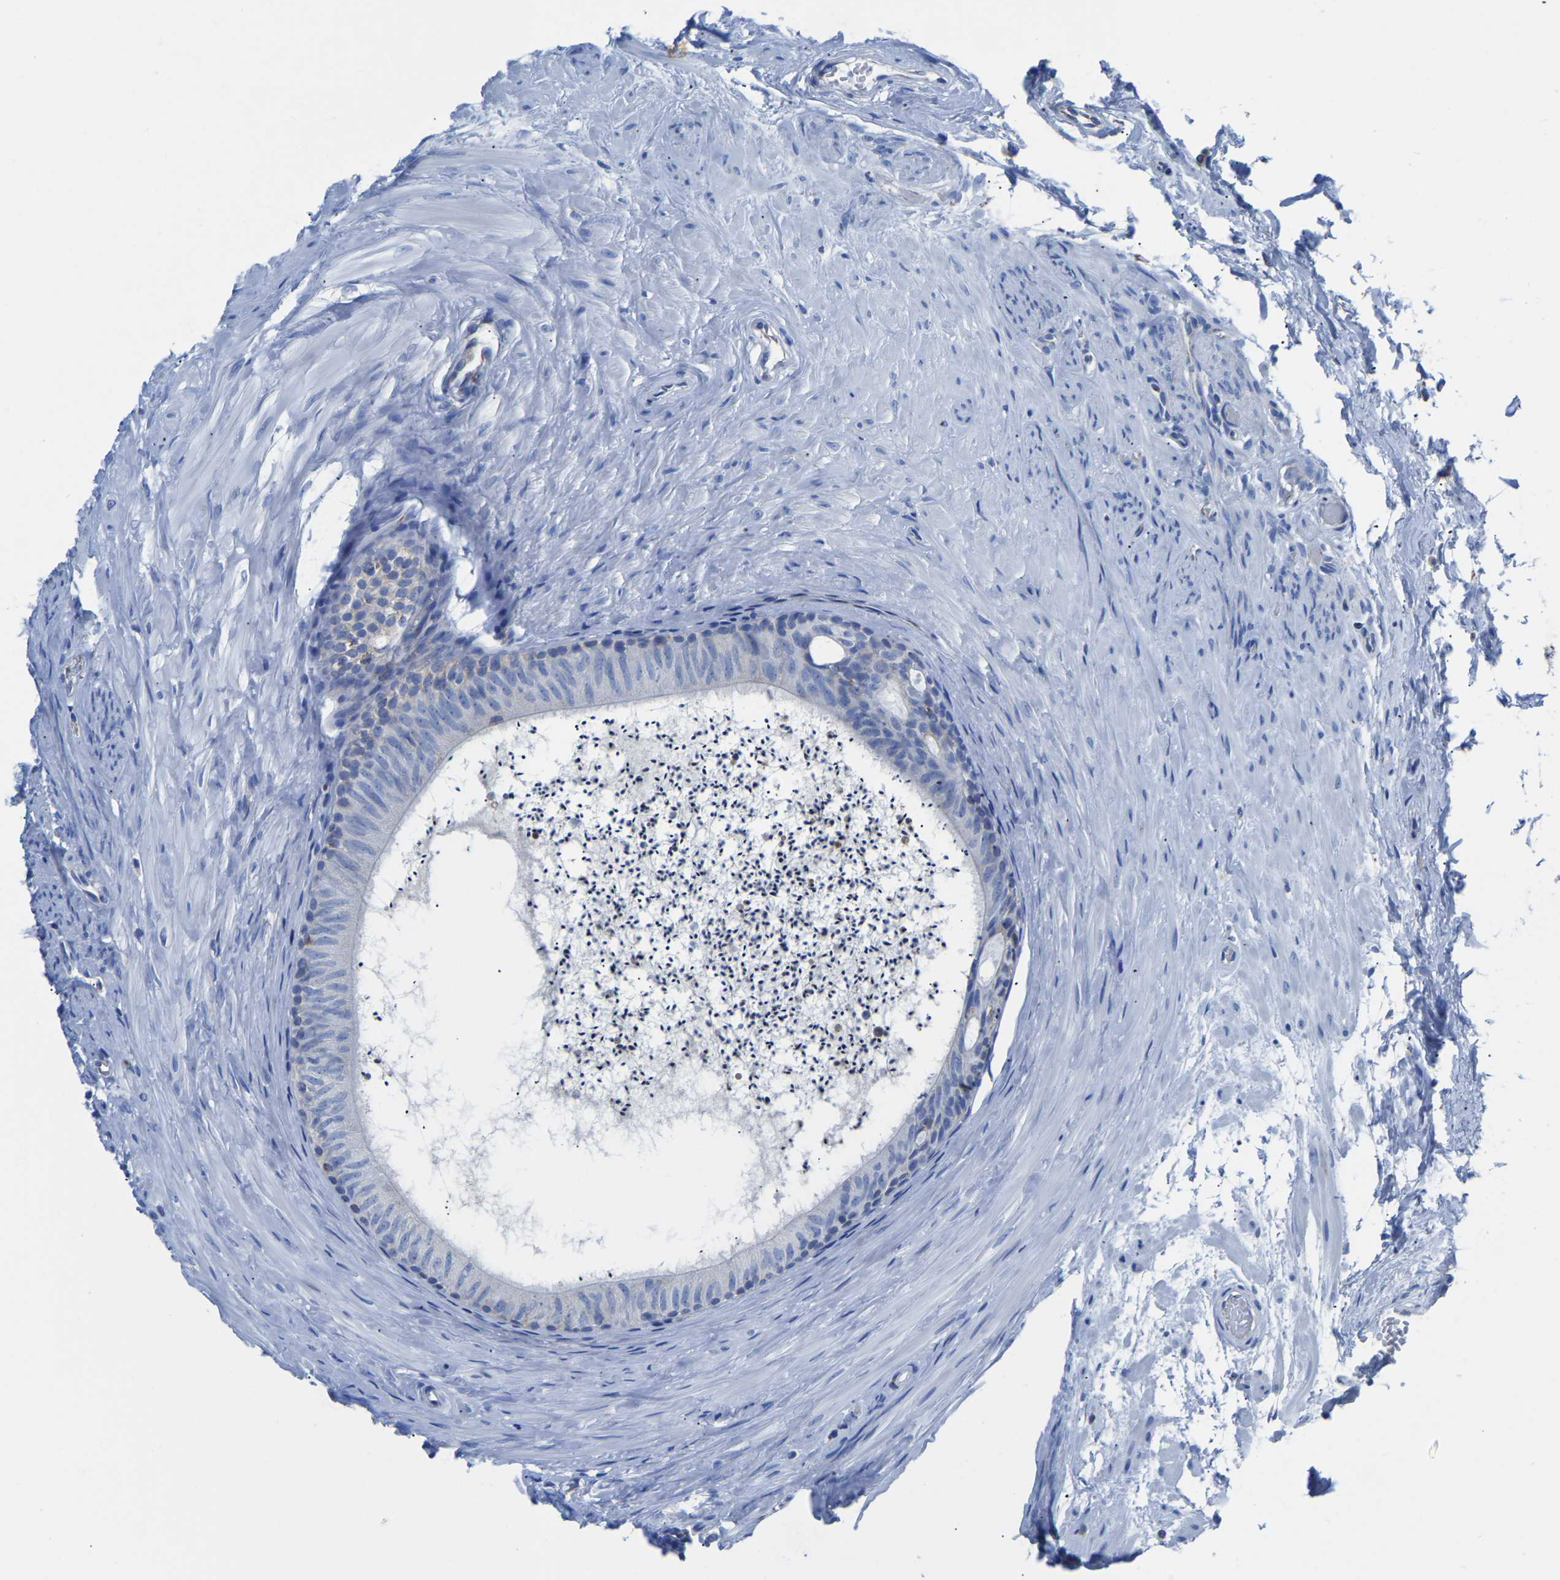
{"staining": {"intensity": "negative", "quantity": "none", "location": "none"}, "tissue": "epididymis", "cell_type": "Glandular cells", "image_type": "normal", "snomed": [{"axis": "morphology", "description": "Normal tissue, NOS"}, {"axis": "topography", "description": "Epididymis"}], "caption": "This is a photomicrograph of immunohistochemistry (IHC) staining of benign epididymis, which shows no expression in glandular cells.", "gene": "ETFA", "patient": {"sex": "male", "age": 56}}